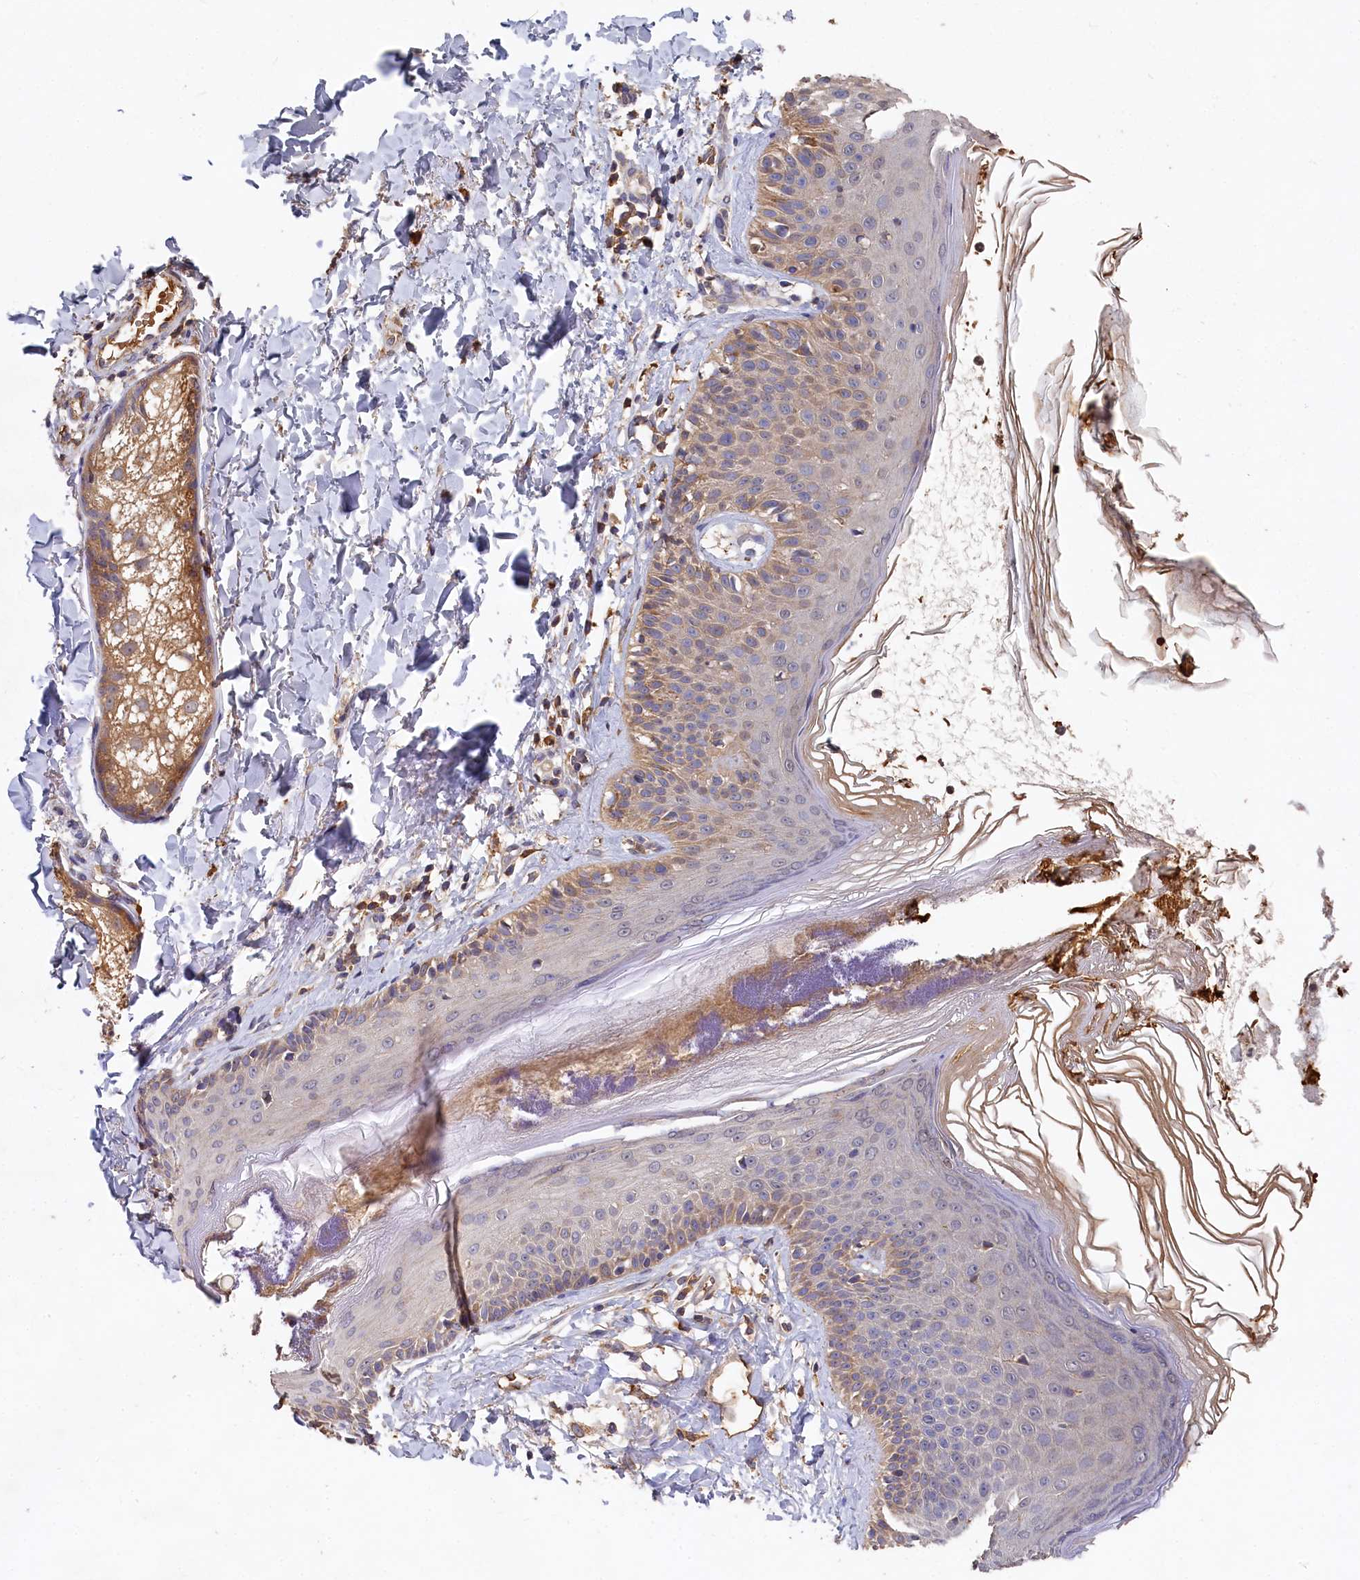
{"staining": {"intensity": "moderate", "quantity": ">75%", "location": "cytoplasmic/membranous"}, "tissue": "skin", "cell_type": "Fibroblasts", "image_type": "normal", "snomed": [{"axis": "morphology", "description": "Normal tissue, NOS"}, {"axis": "topography", "description": "Skin"}], "caption": "Immunohistochemical staining of normal human skin displays moderate cytoplasmic/membranous protein positivity in about >75% of fibroblasts.", "gene": "DHRS11", "patient": {"sex": "male", "age": 52}}